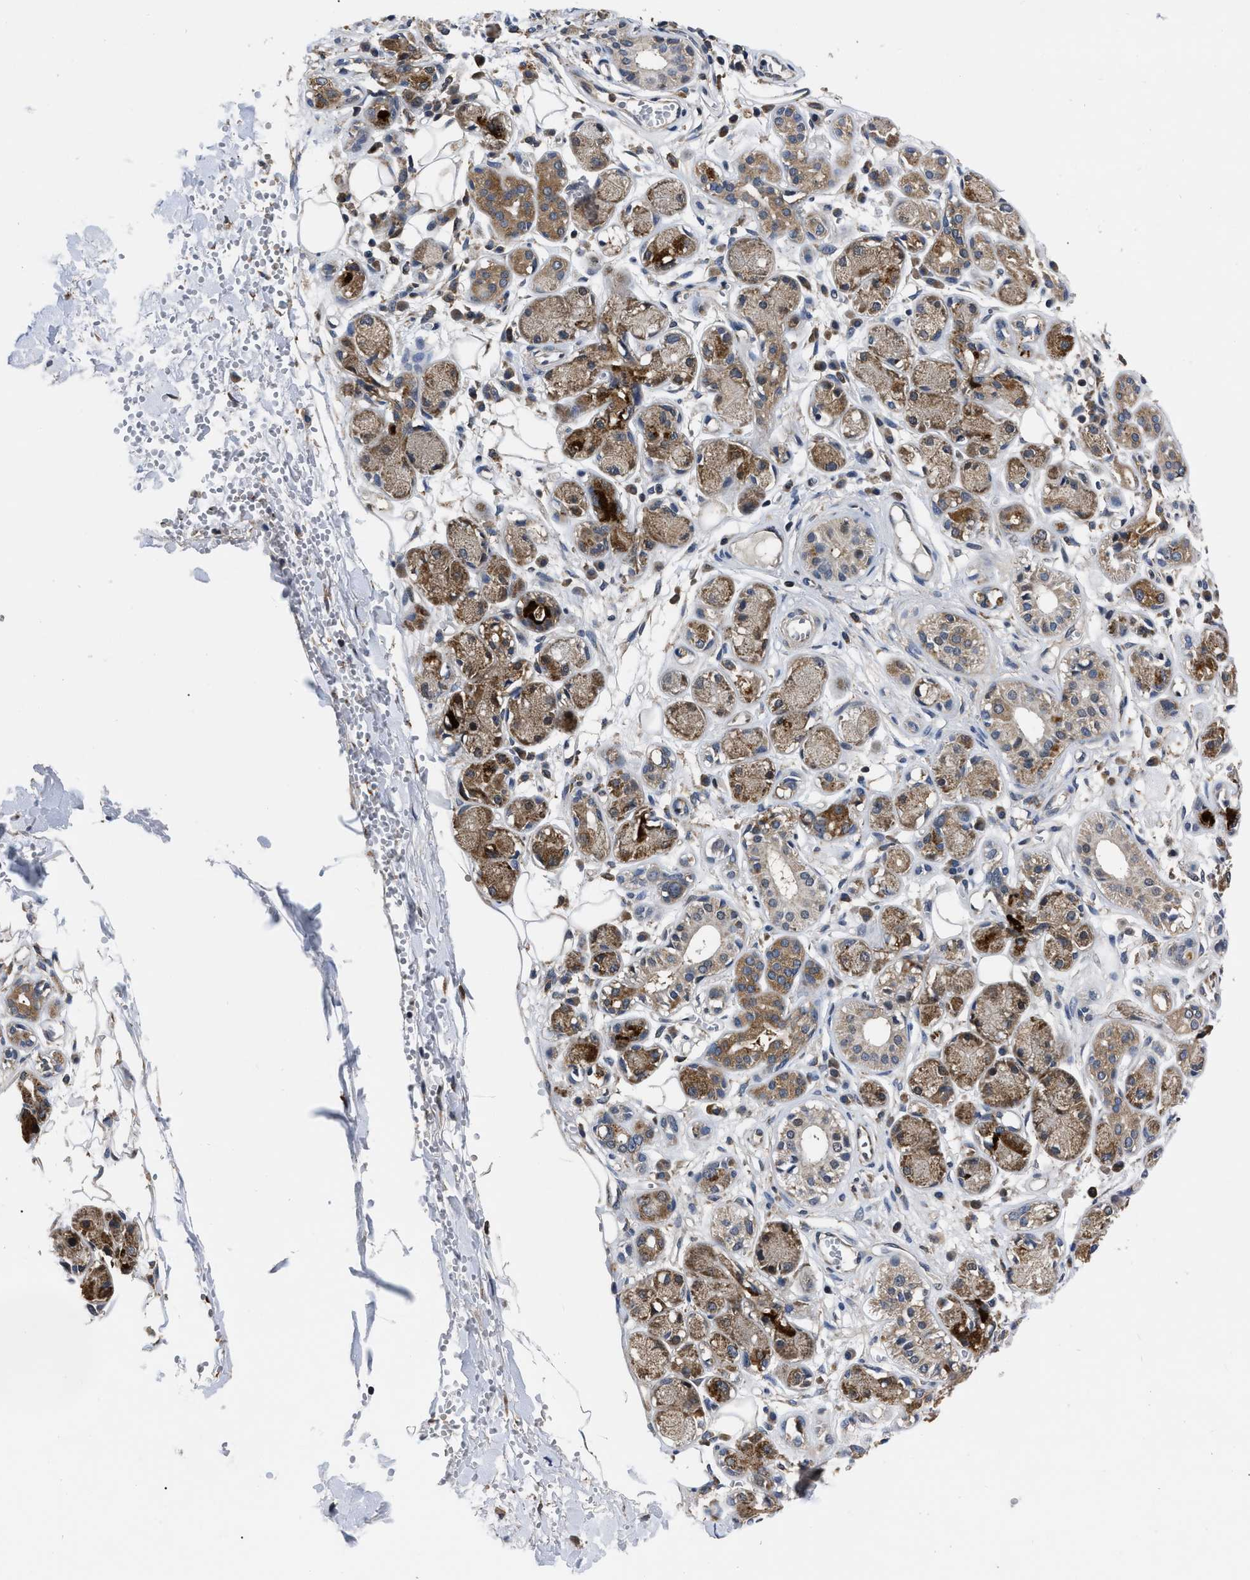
{"staining": {"intensity": "negative", "quantity": "none", "location": "none"}, "tissue": "adipose tissue", "cell_type": "Adipocytes", "image_type": "normal", "snomed": [{"axis": "morphology", "description": "Normal tissue, NOS"}, {"axis": "morphology", "description": "Inflammation, NOS"}, {"axis": "topography", "description": "Salivary gland"}, {"axis": "topography", "description": "Peripheral nerve tissue"}], "caption": "DAB (3,3'-diaminobenzidine) immunohistochemical staining of unremarkable human adipose tissue demonstrates no significant positivity in adipocytes. Nuclei are stained in blue.", "gene": "GET4", "patient": {"sex": "female", "age": 75}}